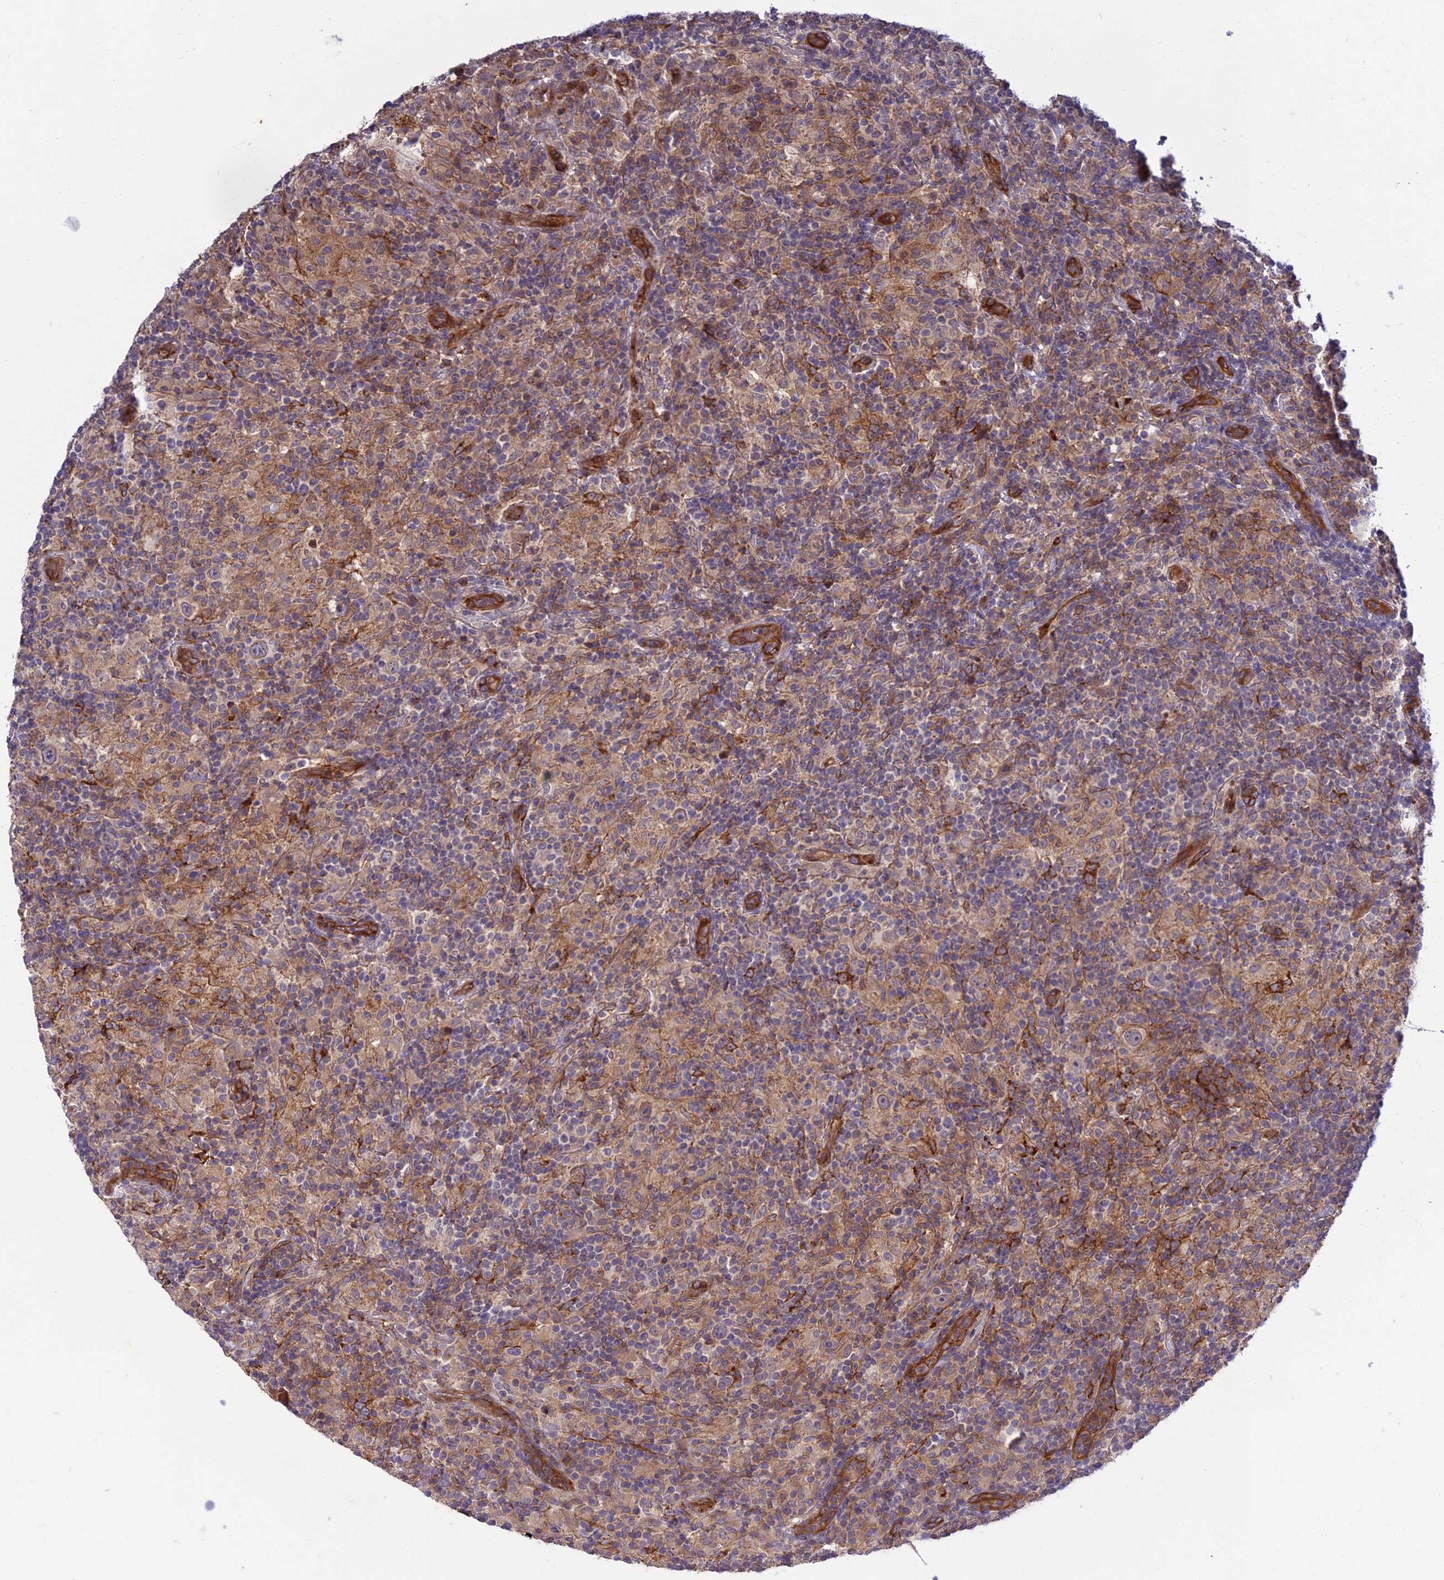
{"staining": {"intensity": "weak", "quantity": "25%-75%", "location": "cytoplasmic/membranous"}, "tissue": "lymphoma", "cell_type": "Tumor cells", "image_type": "cancer", "snomed": [{"axis": "morphology", "description": "Hodgkin's disease, NOS"}, {"axis": "topography", "description": "Lymph node"}], "caption": "Tumor cells display low levels of weak cytoplasmic/membranous expression in about 25%-75% of cells in human lymphoma.", "gene": "CRTAP", "patient": {"sex": "male", "age": 70}}